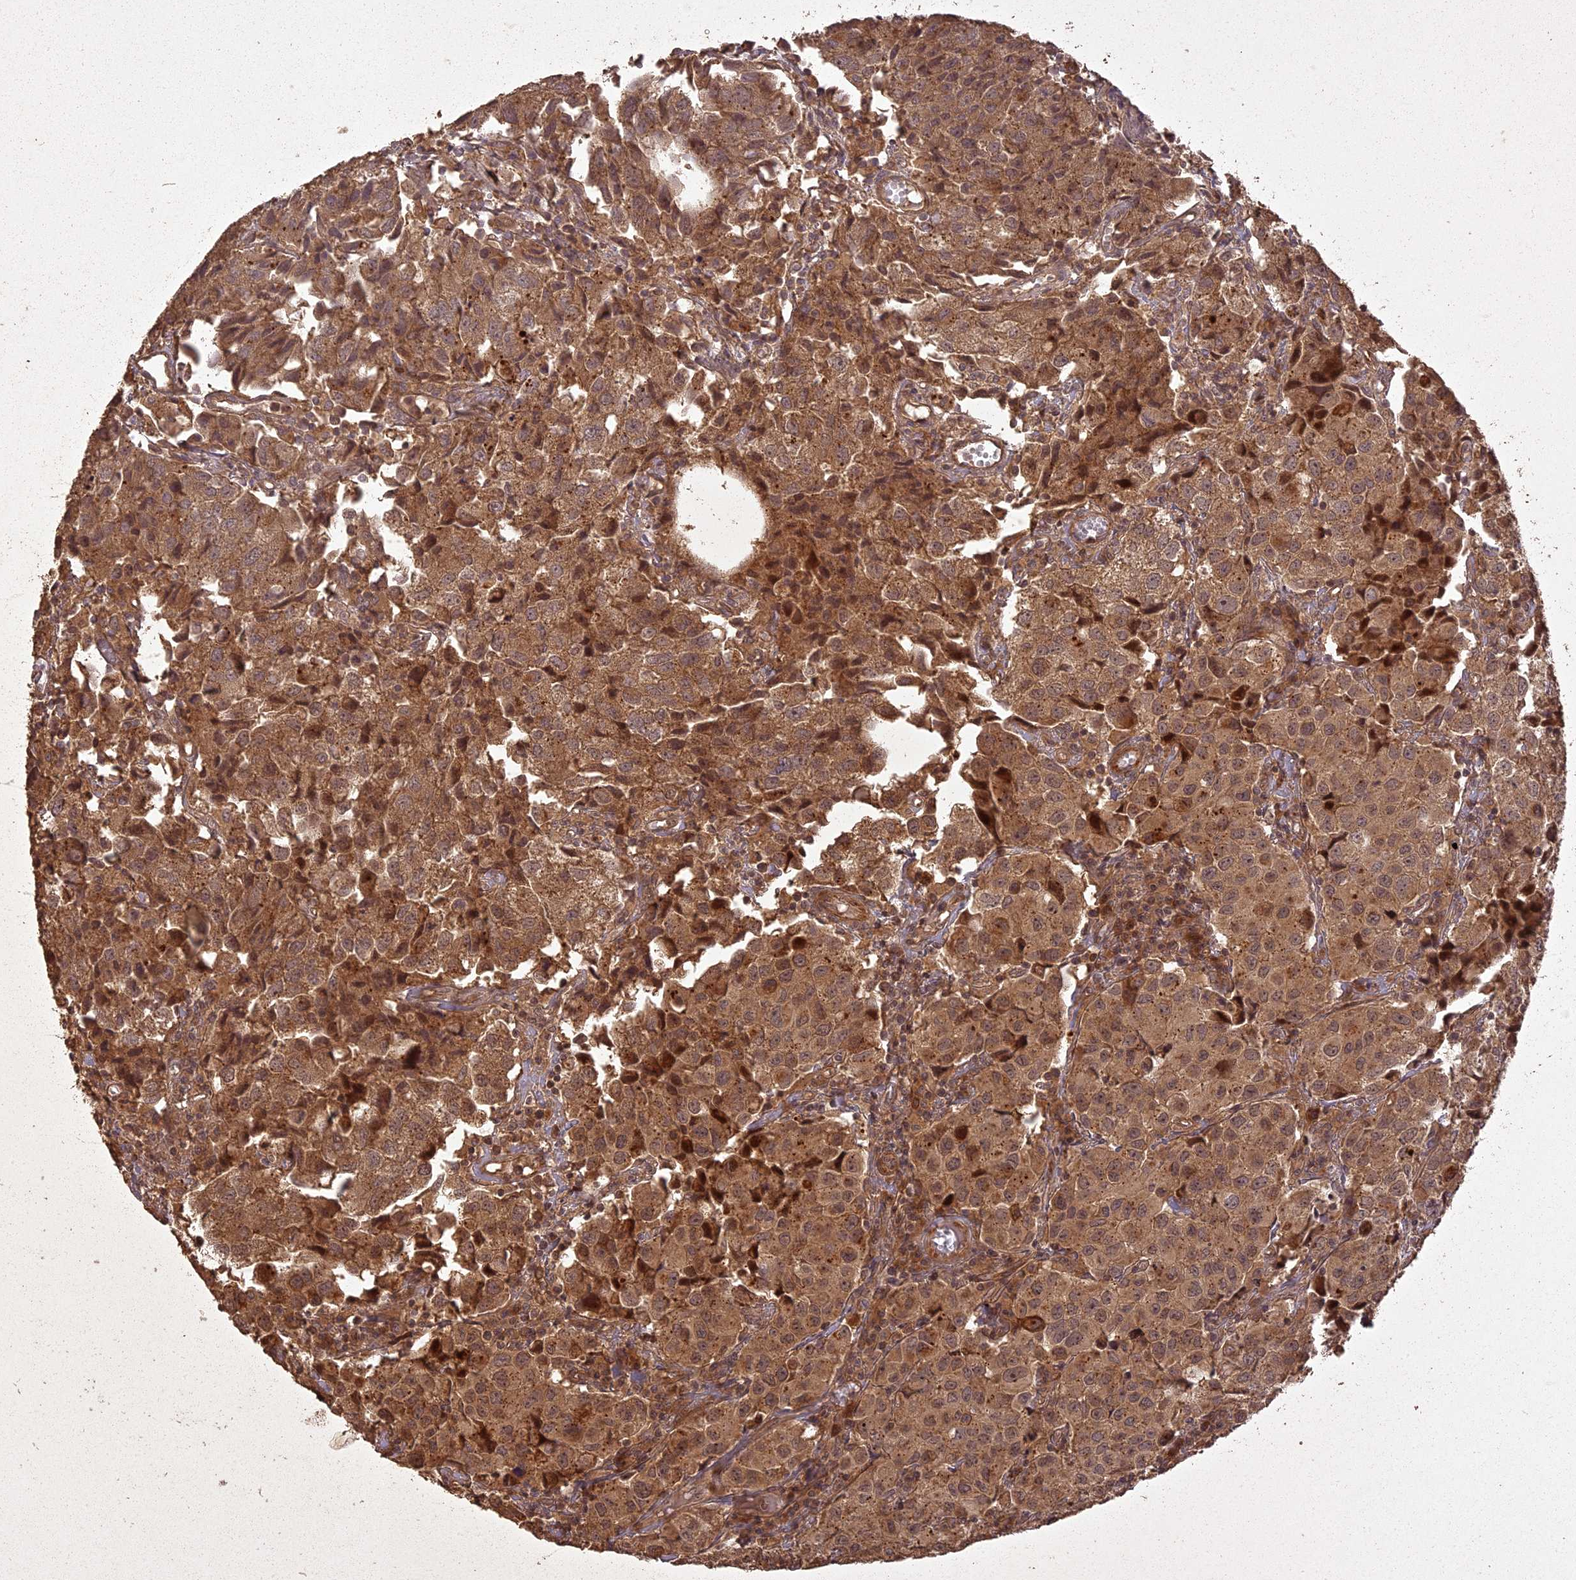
{"staining": {"intensity": "moderate", "quantity": ">75%", "location": "cytoplasmic/membranous,nuclear"}, "tissue": "urothelial cancer", "cell_type": "Tumor cells", "image_type": "cancer", "snomed": [{"axis": "morphology", "description": "Urothelial carcinoma, High grade"}, {"axis": "topography", "description": "Urinary bladder"}], "caption": "Moderate cytoplasmic/membranous and nuclear protein positivity is present in about >75% of tumor cells in high-grade urothelial carcinoma. The protein of interest is shown in brown color, while the nuclei are stained blue.", "gene": "LIN37", "patient": {"sex": "female", "age": 75}}